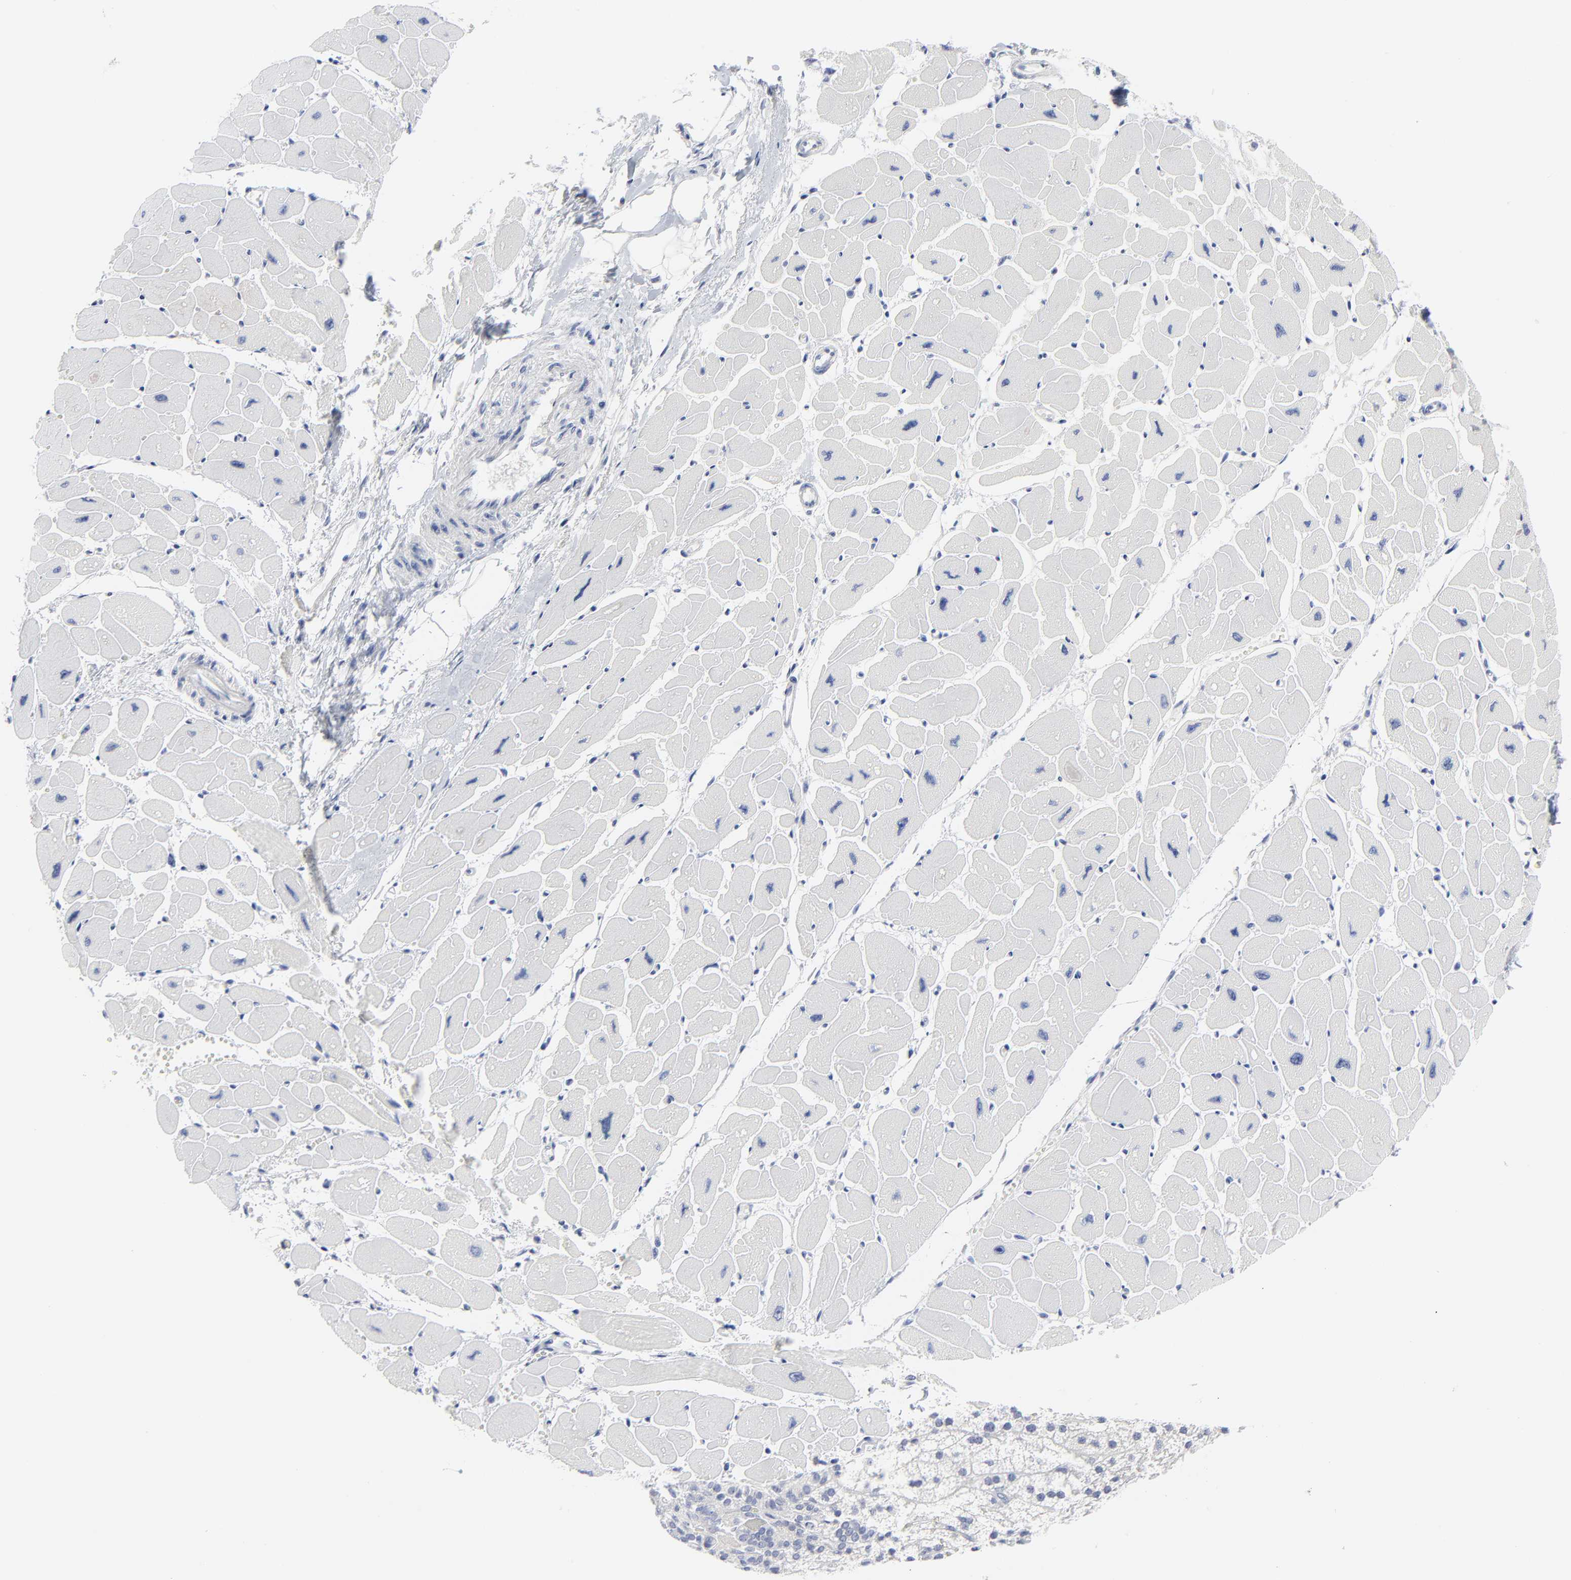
{"staining": {"intensity": "negative", "quantity": "none", "location": "none"}, "tissue": "heart muscle", "cell_type": "Cardiomyocytes", "image_type": "normal", "snomed": [{"axis": "morphology", "description": "Normal tissue, NOS"}, {"axis": "topography", "description": "Heart"}], "caption": "Cardiomyocytes show no significant protein staining in unremarkable heart muscle. (Brightfield microscopy of DAB (3,3'-diaminobenzidine) immunohistochemistry (IHC) at high magnification).", "gene": "CLEC4G", "patient": {"sex": "female", "age": 54}}